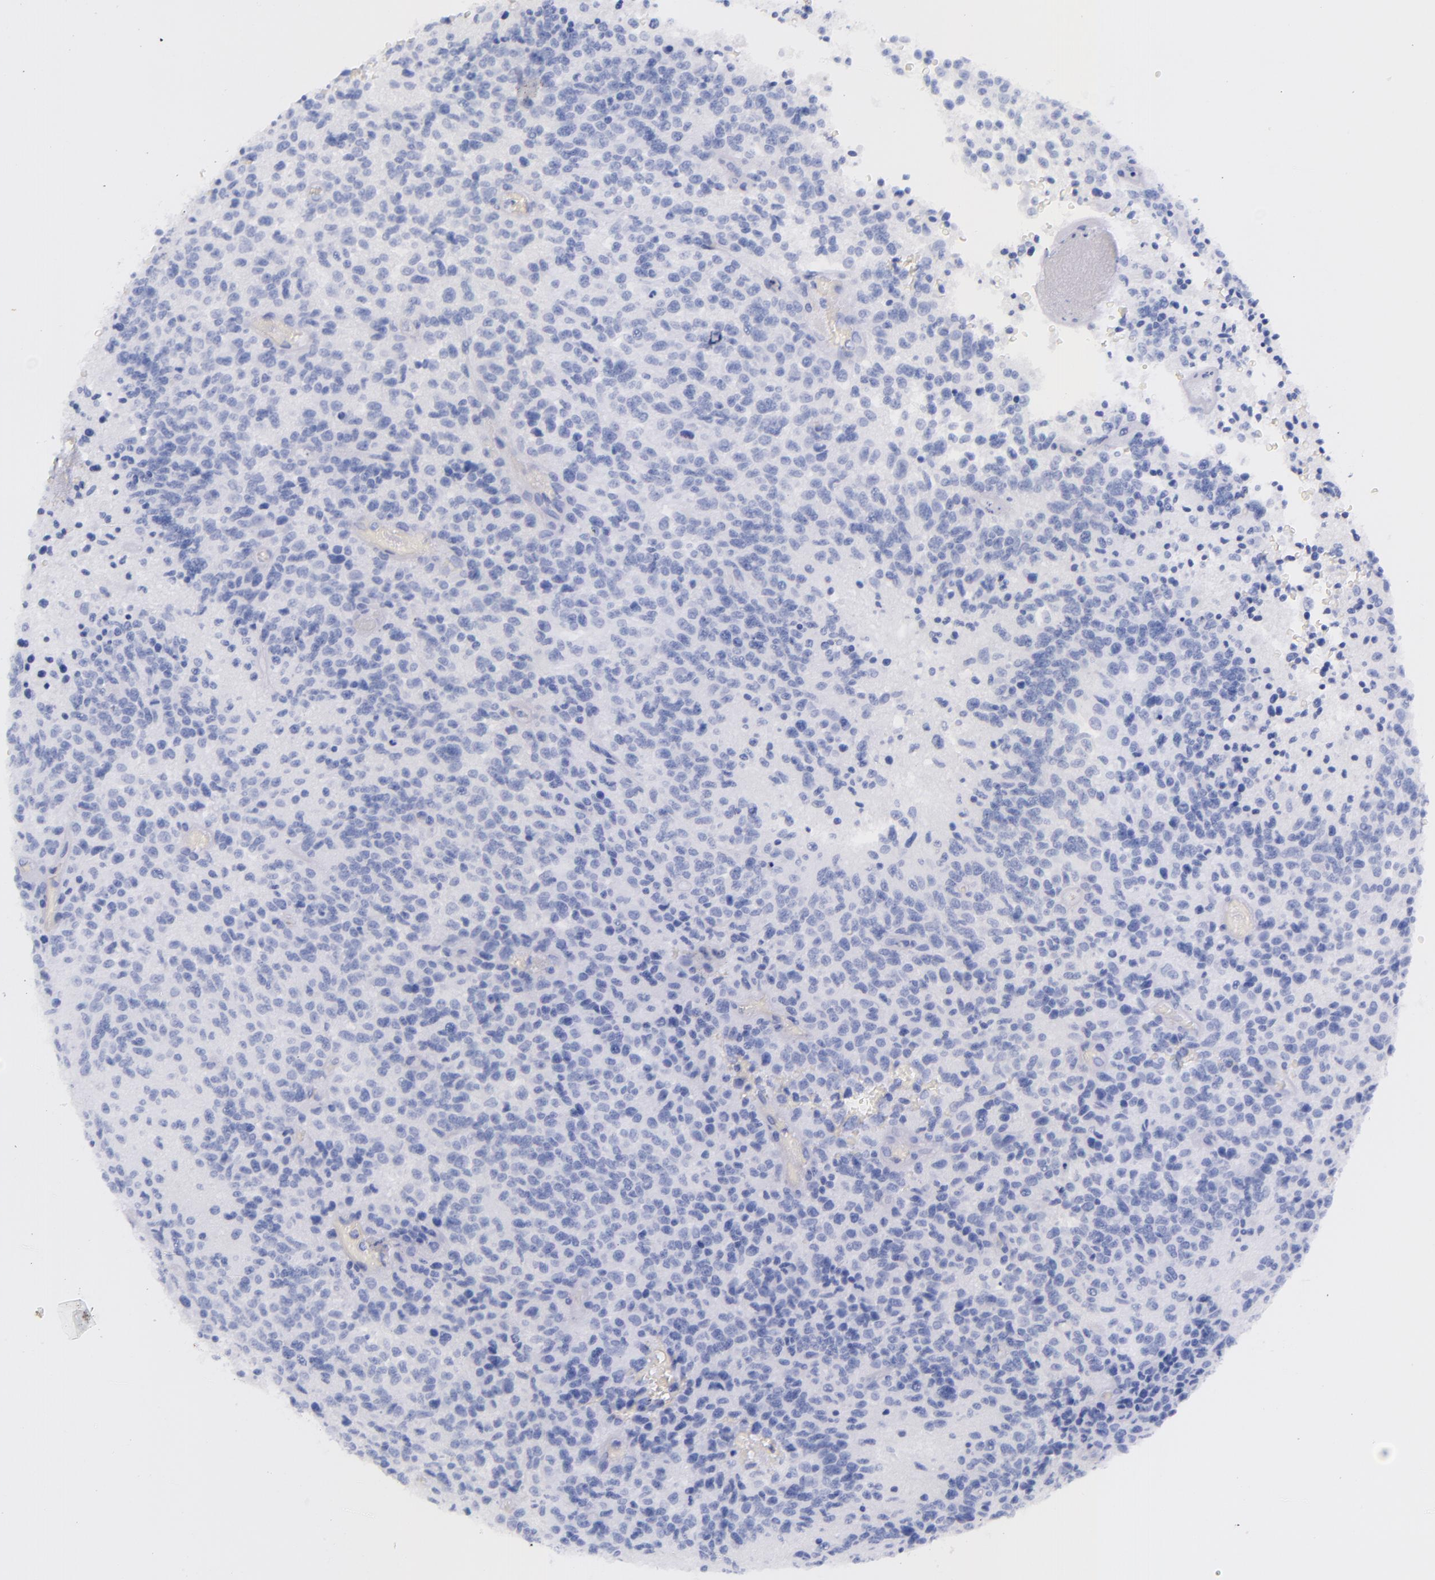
{"staining": {"intensity": "negative", "quantity": "none", "location": "none"}, "tissue": "glioma", "cell_type": "Tumor cells", "image_type": "cancer", "snomed": [{"axis": "morphology", "description": "Glioma, malignant, High grade"}, {"axis": "topography", "description": "Brain"}], "caption": "DAB immunohistochemical staining of human glioma displays no significant expression in tumor cells. Brightfield microscopy of IHC stained with DAB (brown) and hematoxylin (blue), captured at high magnification.", "gene": "SFTPA2", "patient": {"sex": "male", "age": 36}}